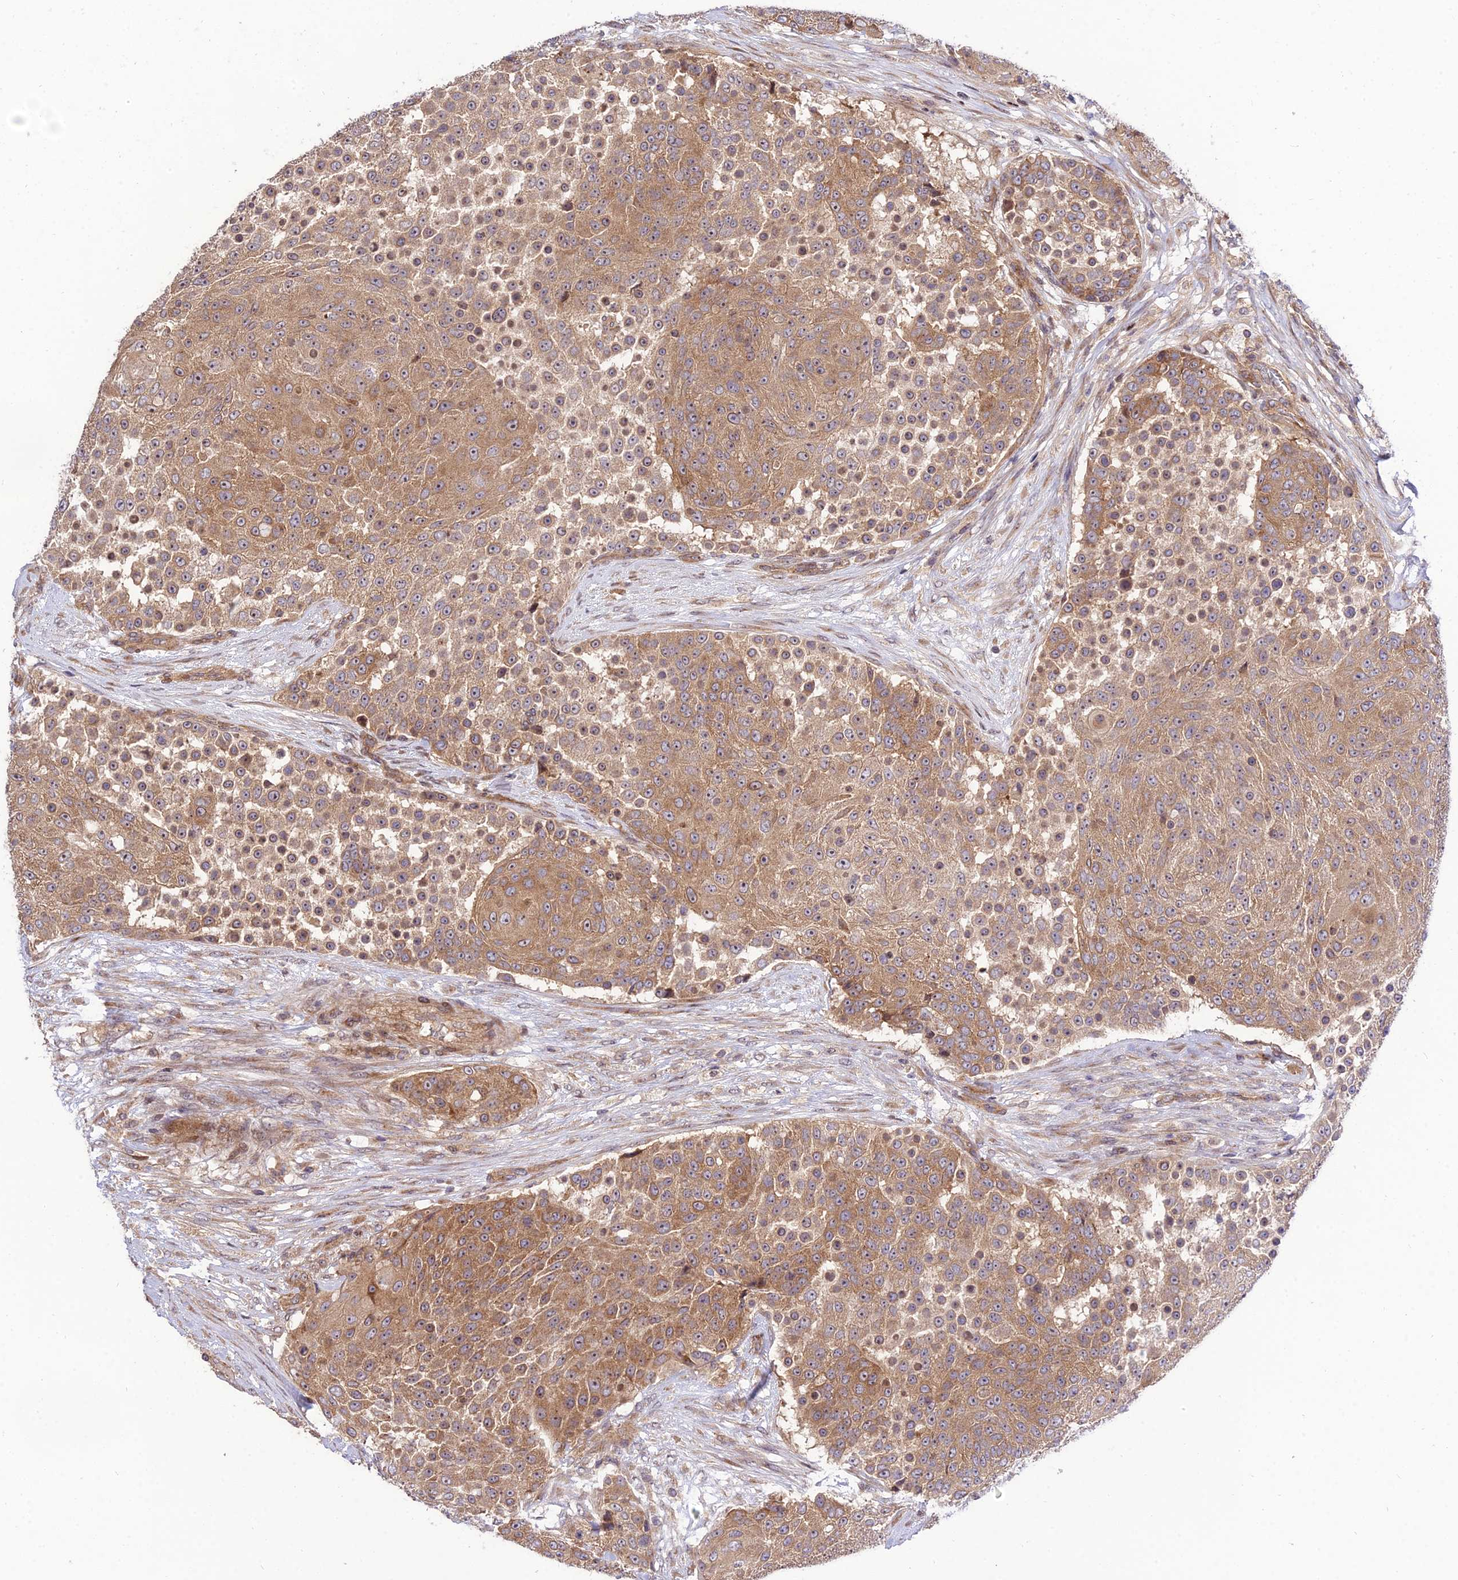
{"staining": {"intensity": "moderate", "quantity": ">75%", "location": "cytoplasmic/membranous"}, "tissue": "urothelial cancer", "cell_type": "Tumor cells", "image_type": "cancer", "snomed": [{"axis": "morphology", "description": "Urothelial carcinoma, High grade"}, {"axis": "topography", "description": "Urinary bladder"}], "caption": "Immunohistochemistry (IHC) staining of urothelial cancer, which shows medium levels of moderate cytoplasmic/membranous staining in about >75% of tumor cells indicating moderate cytoplasmic/membranous protein expression. The staining was performed using DAB (brown) for protein detection and nuclei were counterstained in hematoxylin (blue).", "gene": "SMG6", "patient": {"sex": "female", "age": 63}}